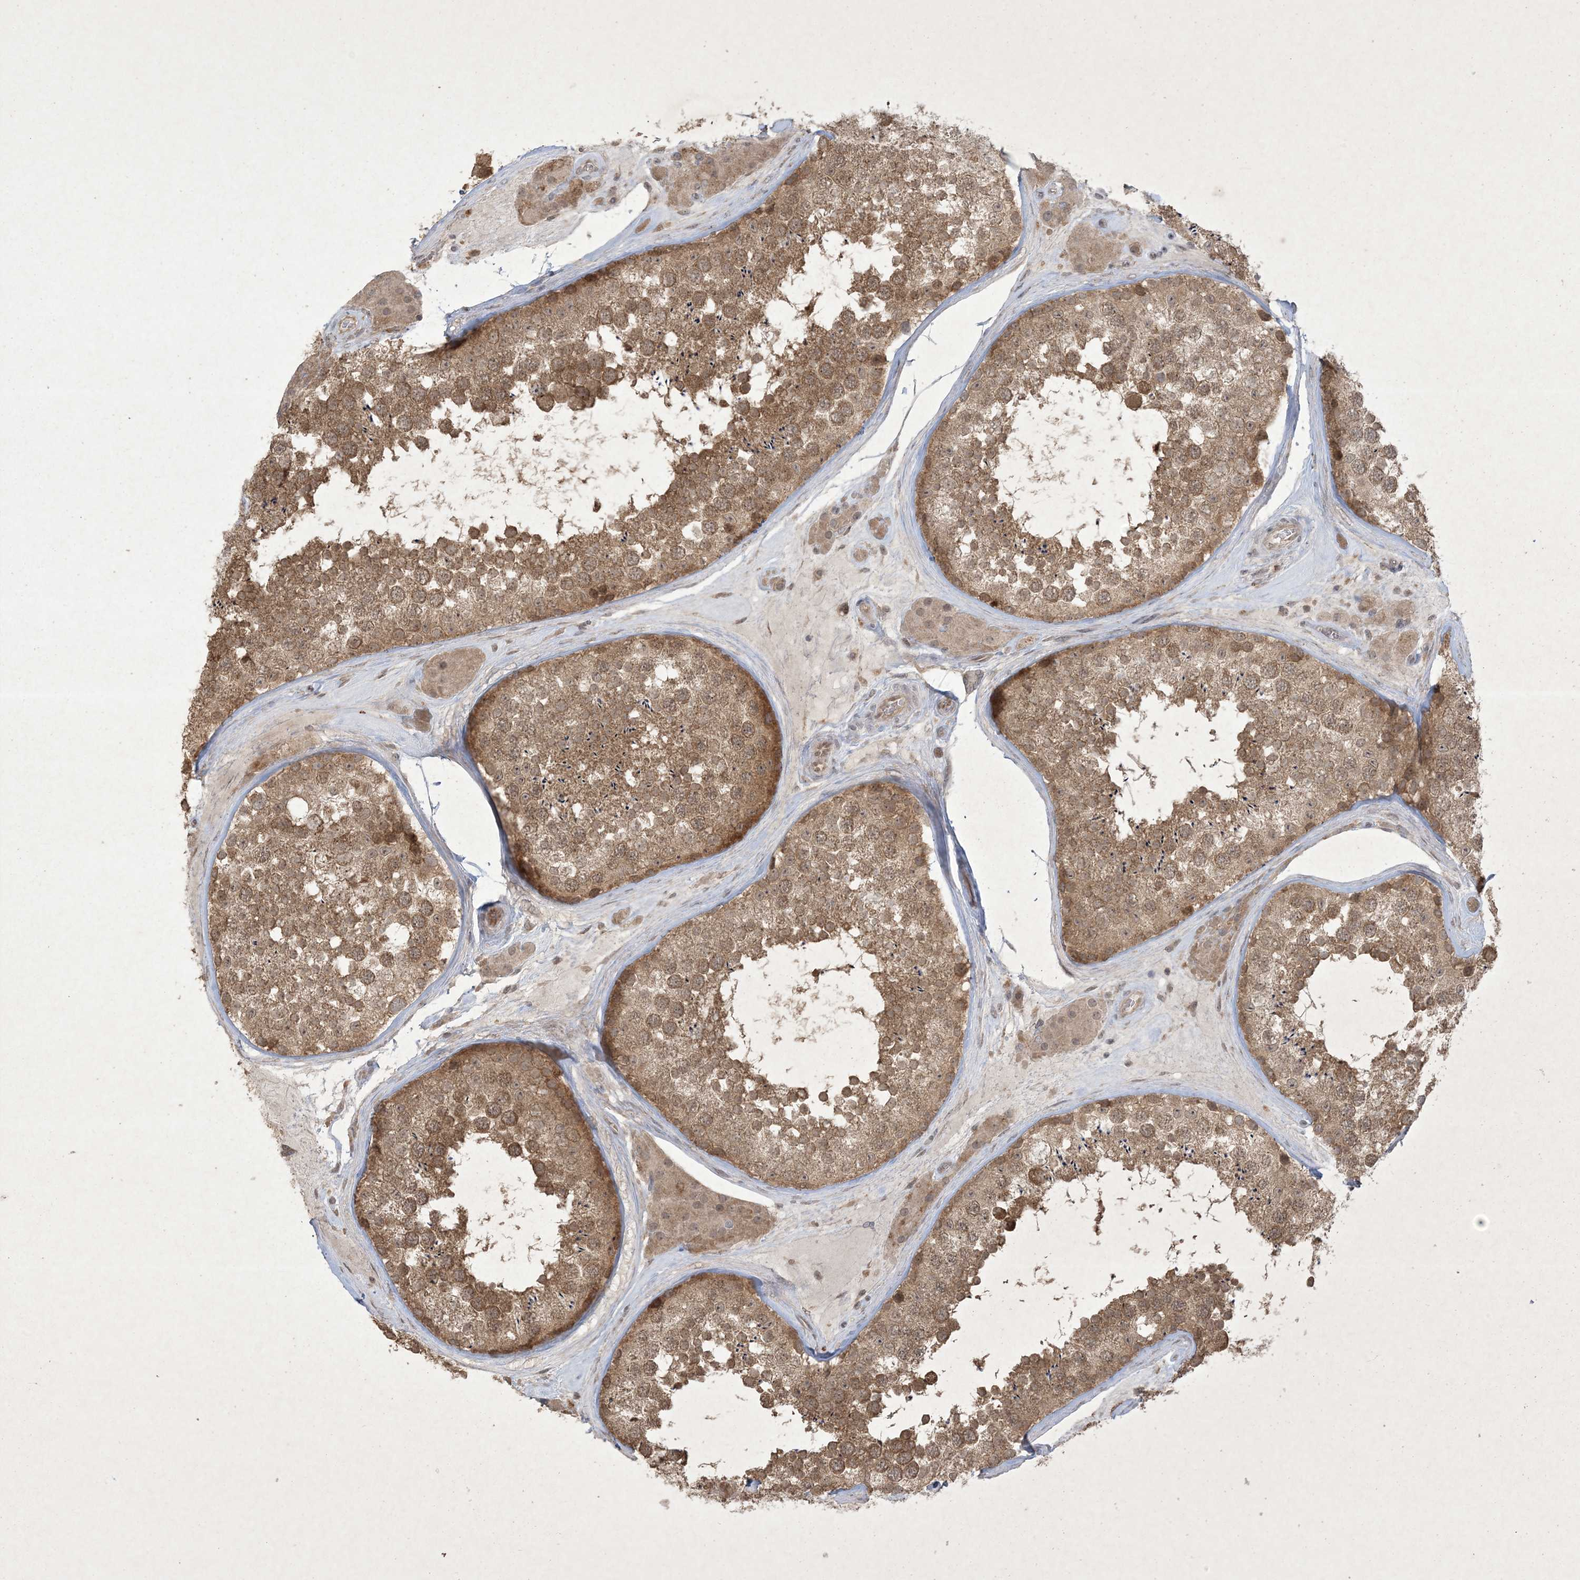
{"staining": {"intensity": "moderate", "quantity": ">75%", "location": "cytoplasmic/membranous,nuclear"}, "tissue": "testis", "cell_type": "Cells in seminiferous ducts", "image_type": "normal", "snomed": [{"axis": "morphology", "description": "Normal tissue, NOS"}, {"axis": "topography", "description": "Testis"}], "caption": "Testis stained with DAB (3,3'-diaminobenzidine) immunohistochemistry (IHC) reveals medium levels of moderate cytoplasmic/membranous,nuclear expression in about >75% of cells in seminiferous ducts.", "gene": "NRBP2", "patient": {"sex": "male", "age": 46}}